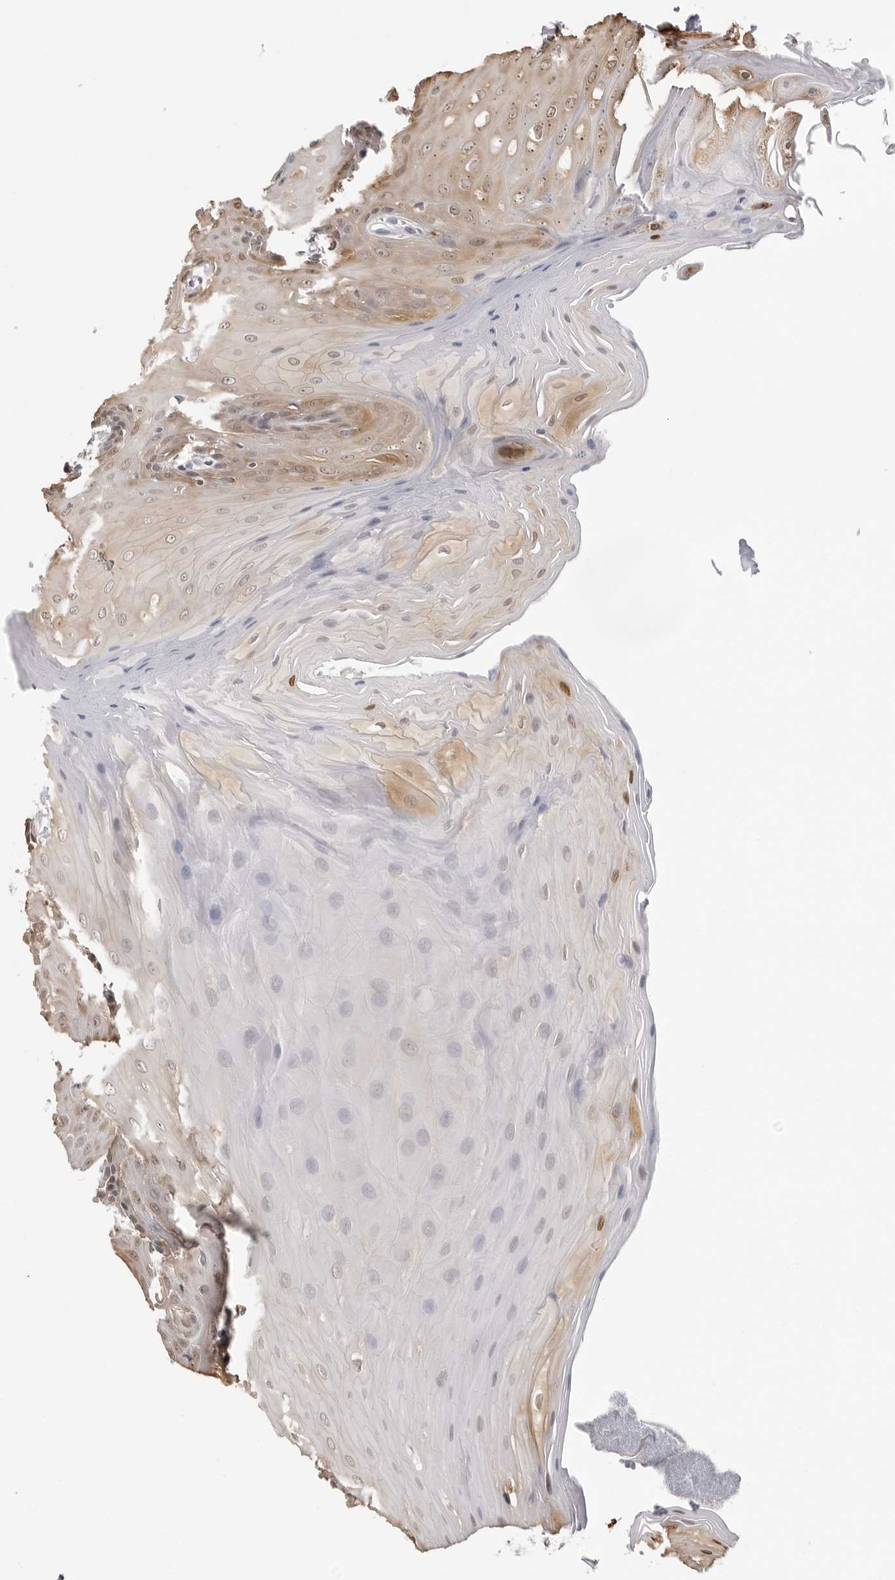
{"staining": {"intensity": "moderate", "quantity": "25%-75%", "location": "cytoplasmic/membranous,nuclear"}, "tissue": "oral mucosa", "cell_type": "Squamous epithelial cells", "image_type": "normal", "snomed": [{"axis": "morphology", "description": "Normal tissue, NOS"}, {"axis": "morphology", "description": "Squamous cell carcinoma, NOS"}, {"axis": "topography", "description": "Skeletal muscle"}, {"axis": "topography", "description": "Oral tissue"}, {"axis": "topography", "description": "Salivary gland"}, {"axis": "topography", "description": "Head-Neck"}], "caption": "Protein staining of normal oral mucosa demonstrates moderate cytoplasmic/membranous,nuclear expression in approximately 25%-75% of squamous epithelial cells.", "gene": "YWHAG", "patient": {"sex": "male", "age": 54}}